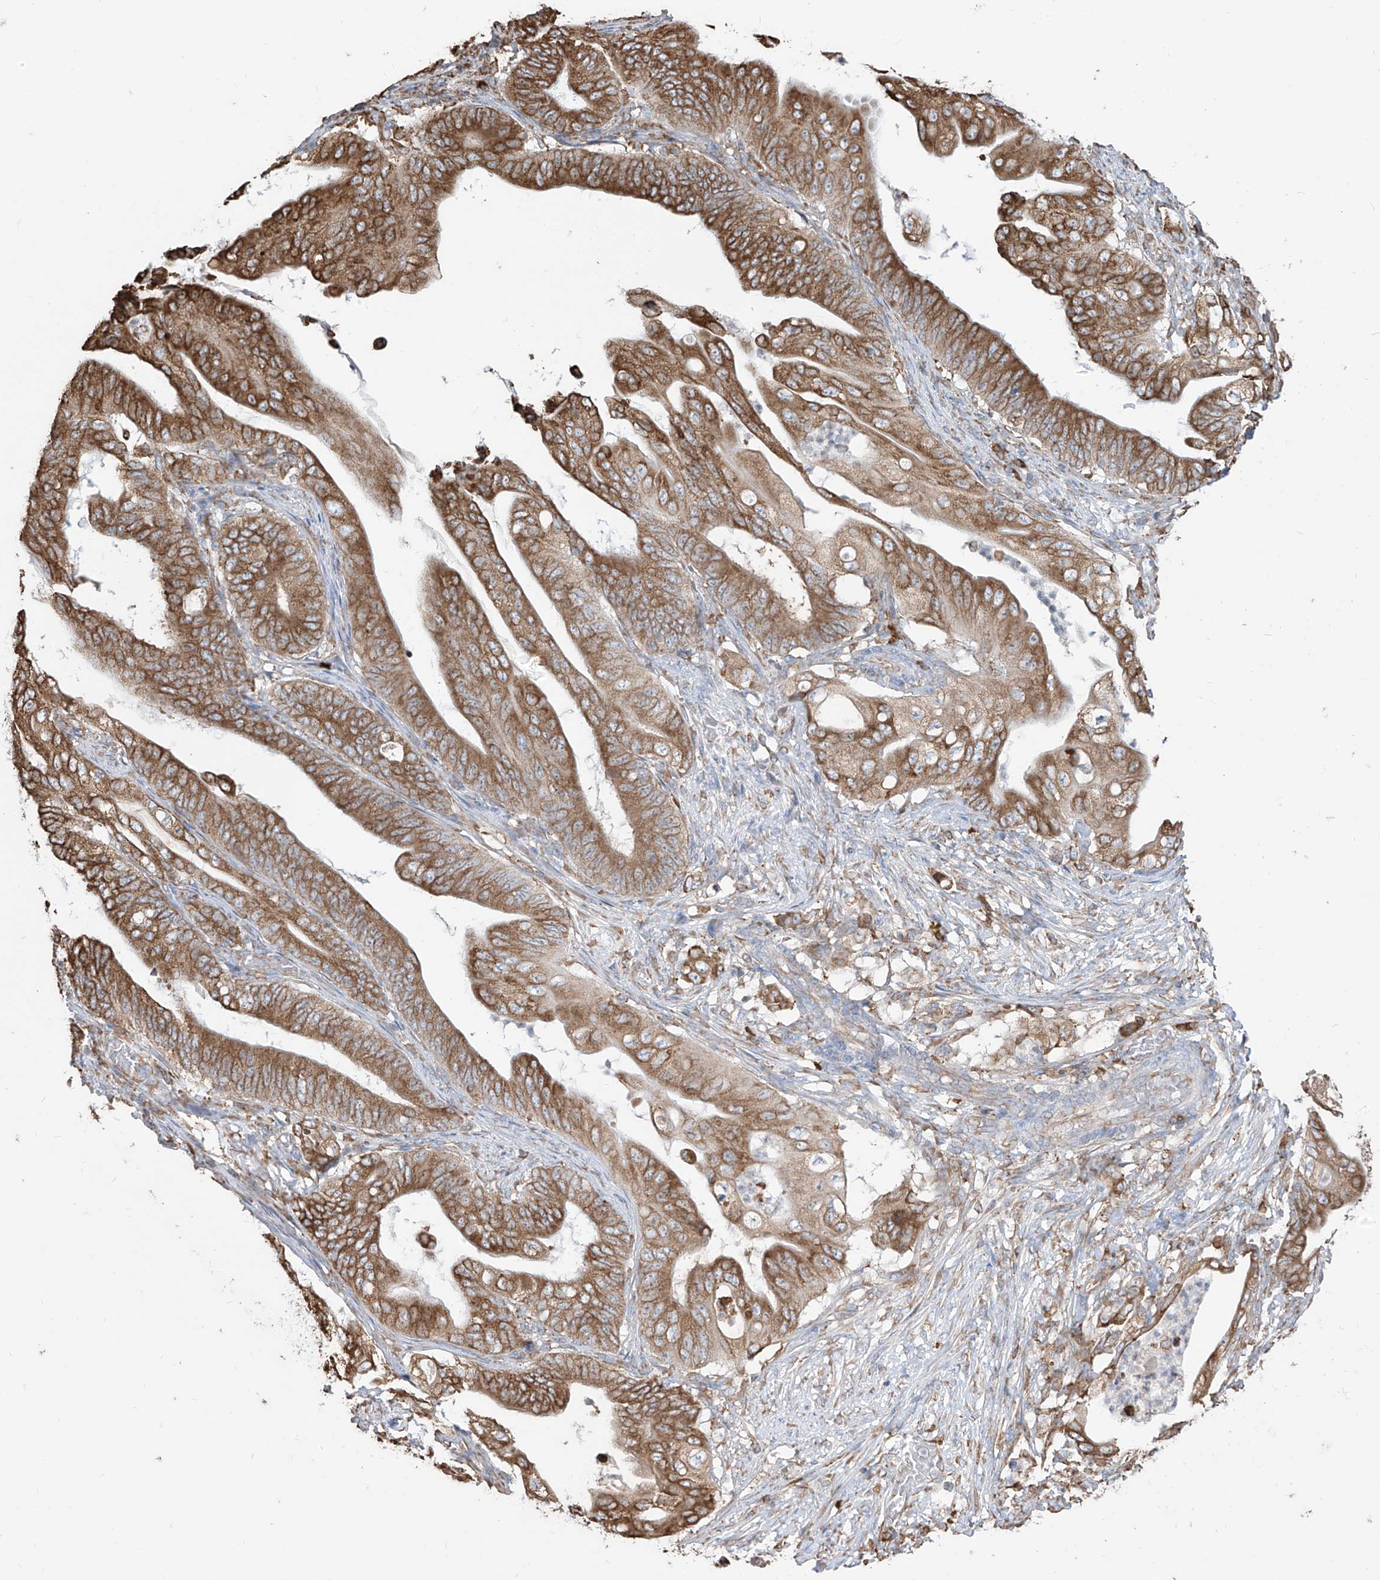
{"staining": {"intensity": "moderate", "quantity": ">75%", "location": "cytoplasmic/membranous"}, "tissue": "stomach cancer", "cell_type": "Tumor cells", "image_type": "cancer", "snomed": [{"axis": "morphology", "description": "Adenocarcinoma, NOS"}, {"axis": "topography", "description": "Stomach"}], "caption": "Stomach cancer (adenocarcinoma) tissue demonstrates moderate cytoplasmic/membranous staining in approximately >75% of tumor cells", "gene": "PDIA6", "patient": {"sex": "female", "age": 73}}